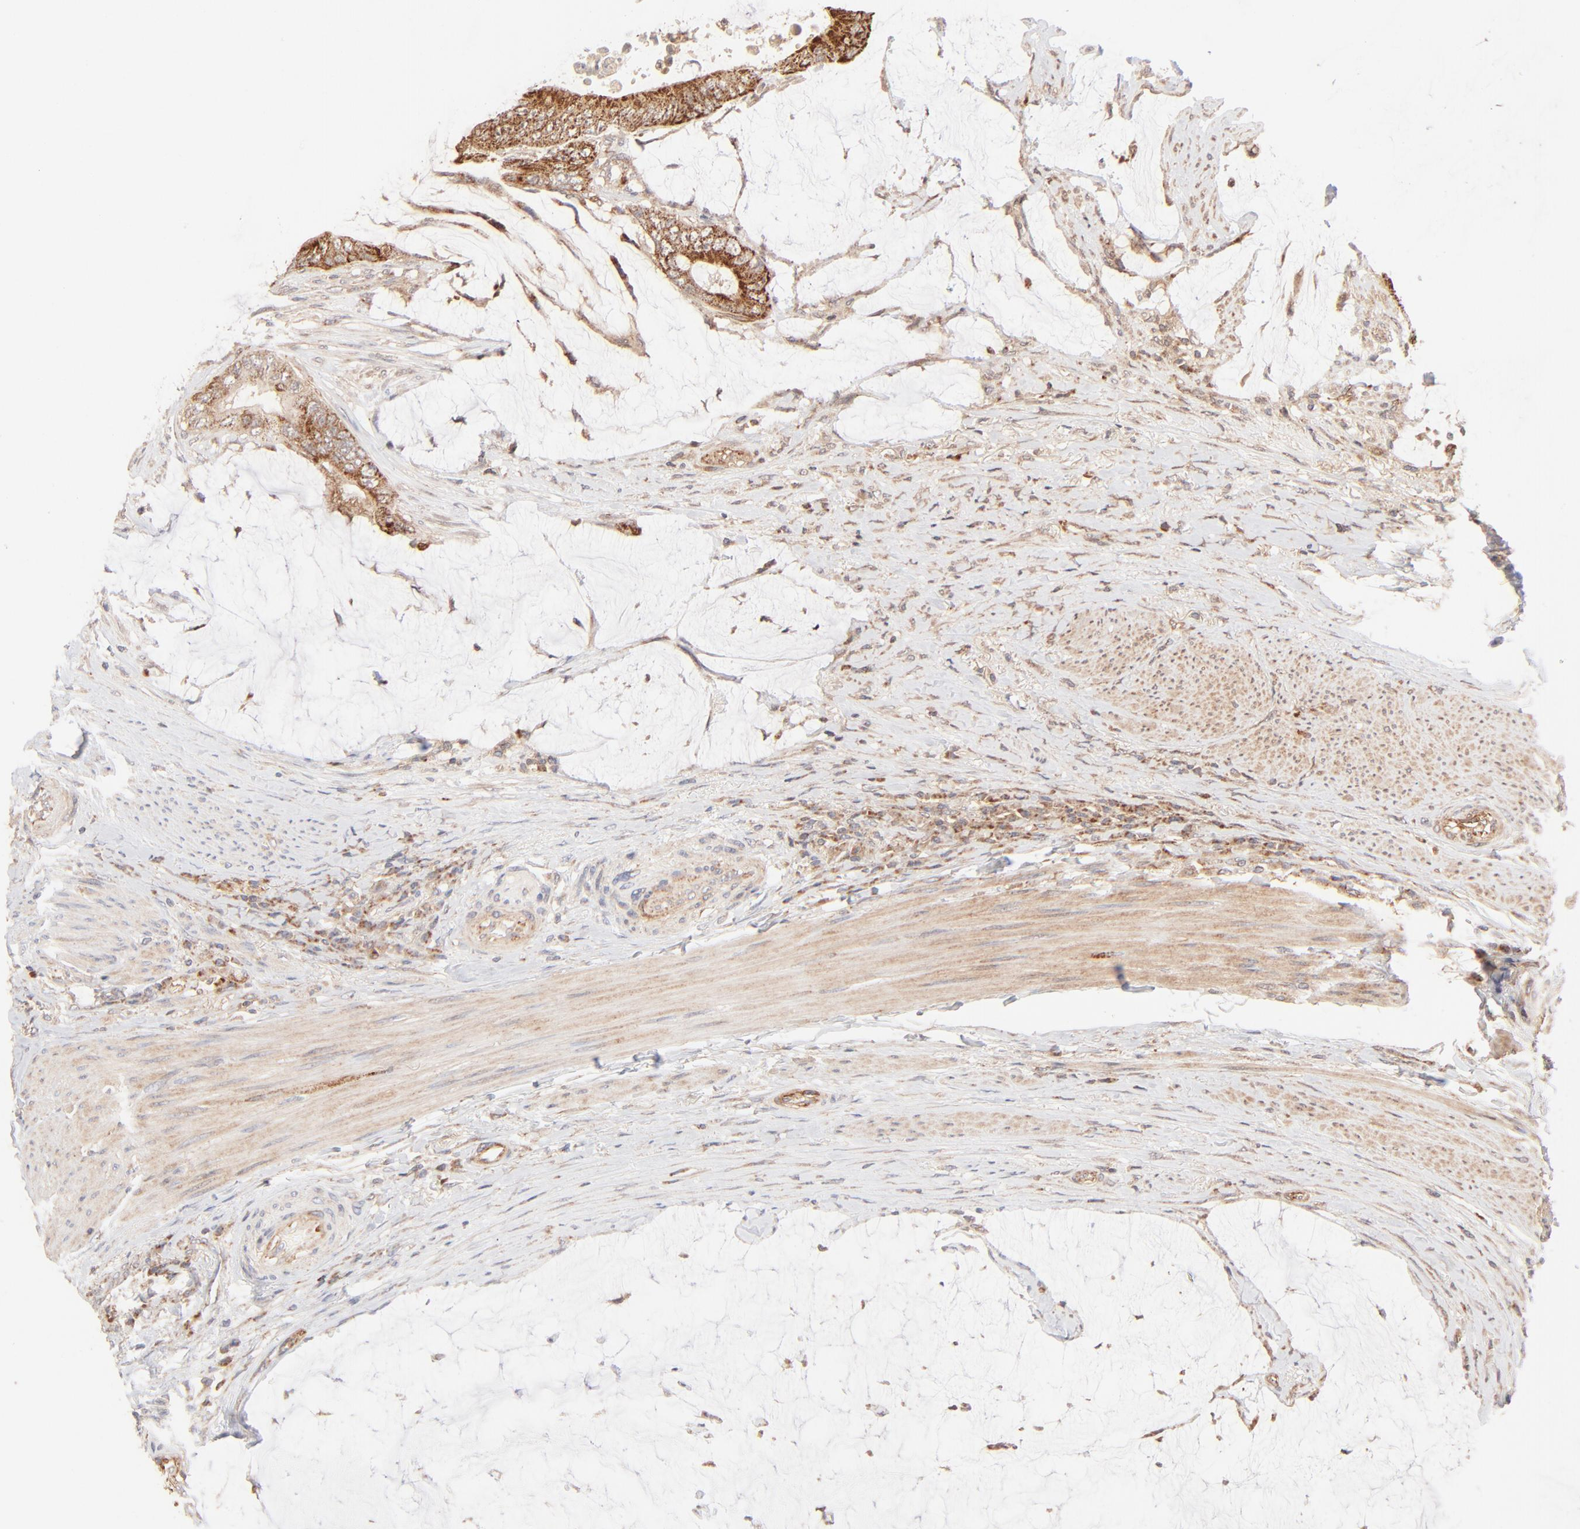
{"staining": {"intensity": "strong", "quantity": ">75%", "location": "cytoplasmic/membranous"}, "tissue": "colorectal cancer", "cell_type": "Tumor cells", "image_type": "cancer", "snomed": [{"axis": "morphology", "description": "Normal tissue, NOS"}, {"axis": "morphology", "description": "Adenocarcinoma, NOS"}, {"axis": "topography", "description": "Rectum"}, {"axis": "topography", "description": "Peripheral nerve tissue"}], "caption": "Tumor cells show high levels of strong cytoplasmic/membranous positivity in approximately >75% of cells in colorectal cancer.", "gene": "CSPG4", "patient": {"sex": "female", "age": 77}}